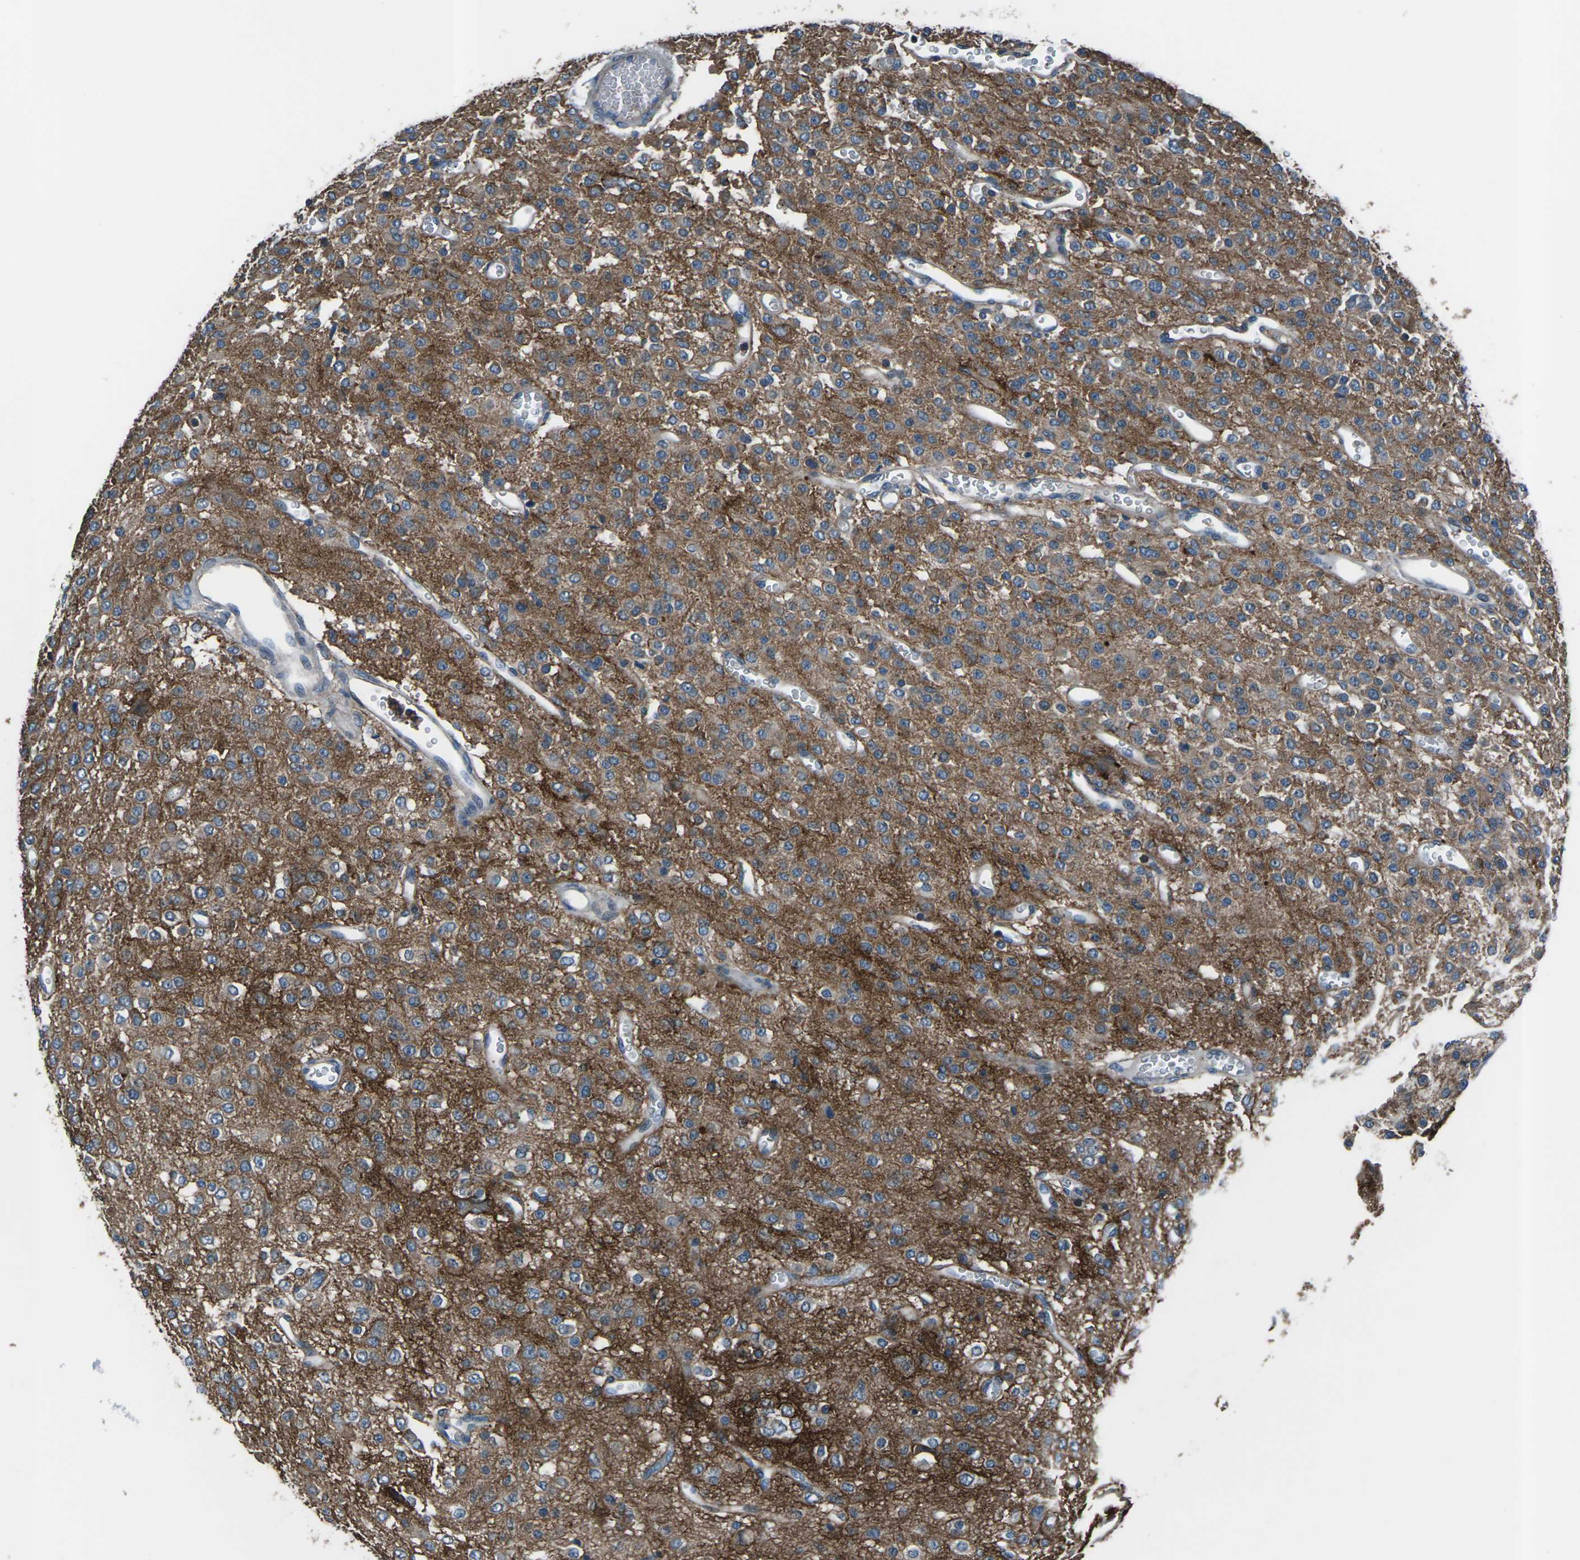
{"staining": {"intensity": "moderate", "quantity": ">75%", "location": "cytoplasmic/membranous"}, "tissue": "glioma", "cell_type": "Tumor cells", "image_type": "cancer", "snomed": [{"axis": "morphology", "description": "Glioma, malignant, Low grade"}, {"axis": "topography", "description": "Brain"}], "caption": "IHC (DAB) staining of glioma displays moderate cytoplasmic/membranous protein positivity in approximately >75% of tumor cells.", "gene": "CMTM4", "patient": {"sex": "male", "age": 38}}